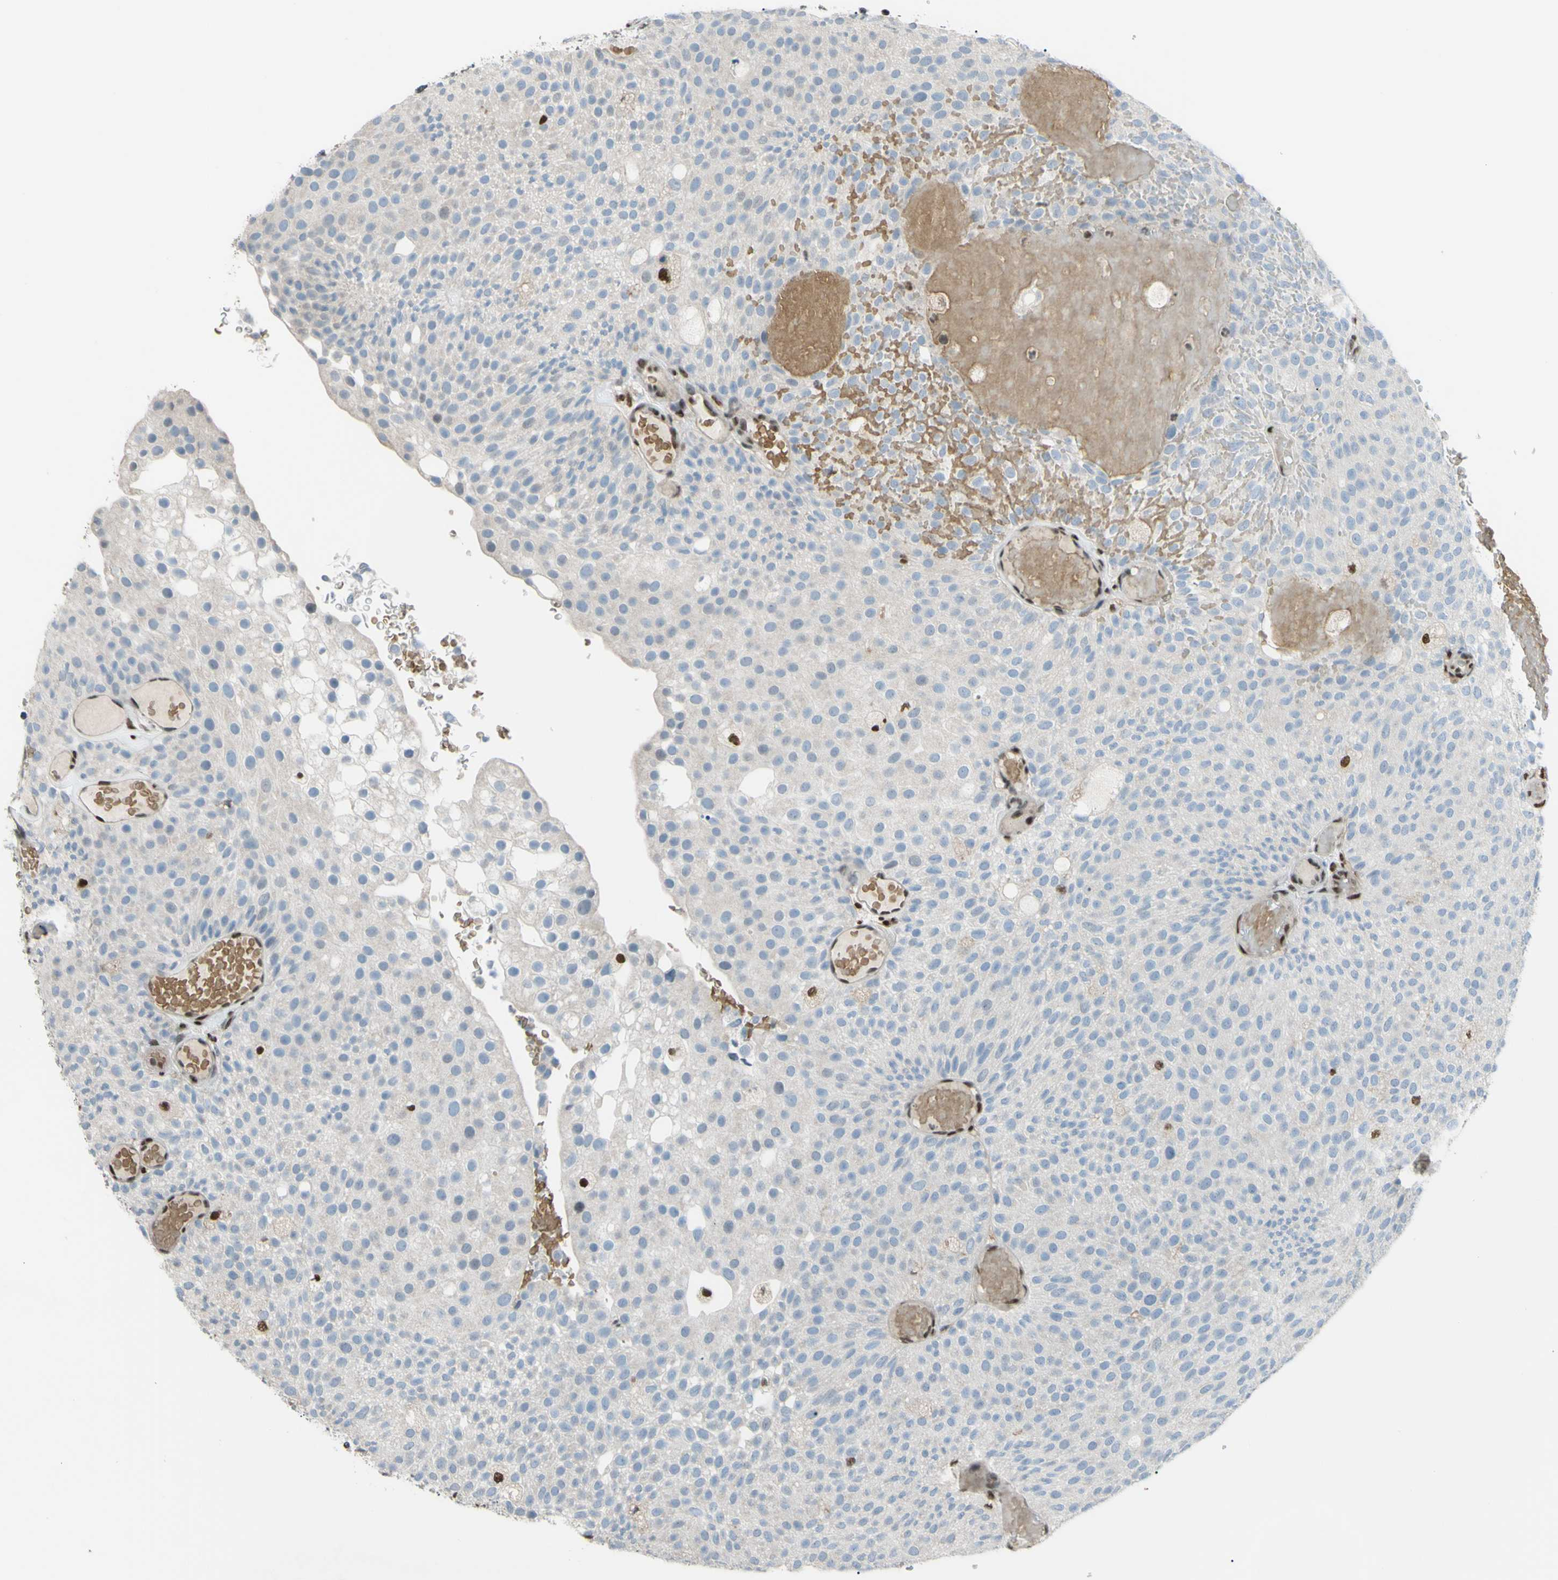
{"staining": {"intensity": "weak", "quantity": ">75%", "location": "cytoplasmic/membranous"}, "tissue": "urothelial cancer", "cell_type": "Tumor cells", "image_type": "cancer", "snomed": [{"axis": "morphology", "description": "Urothelial carcinoma, Low grade"}, {"axis": "topography", "description": "Urinary bladder"}], "caption": "The histopathology image shows staining of urothelial cancer, revealing weak cytoplasmic/membranous protein staining (brown color) within tumor cells. (DAB = brown stain, brightfield microscopy at high magnification).", "gene": "FKBP5", "patient": {"sex": "male", "age": 78}}